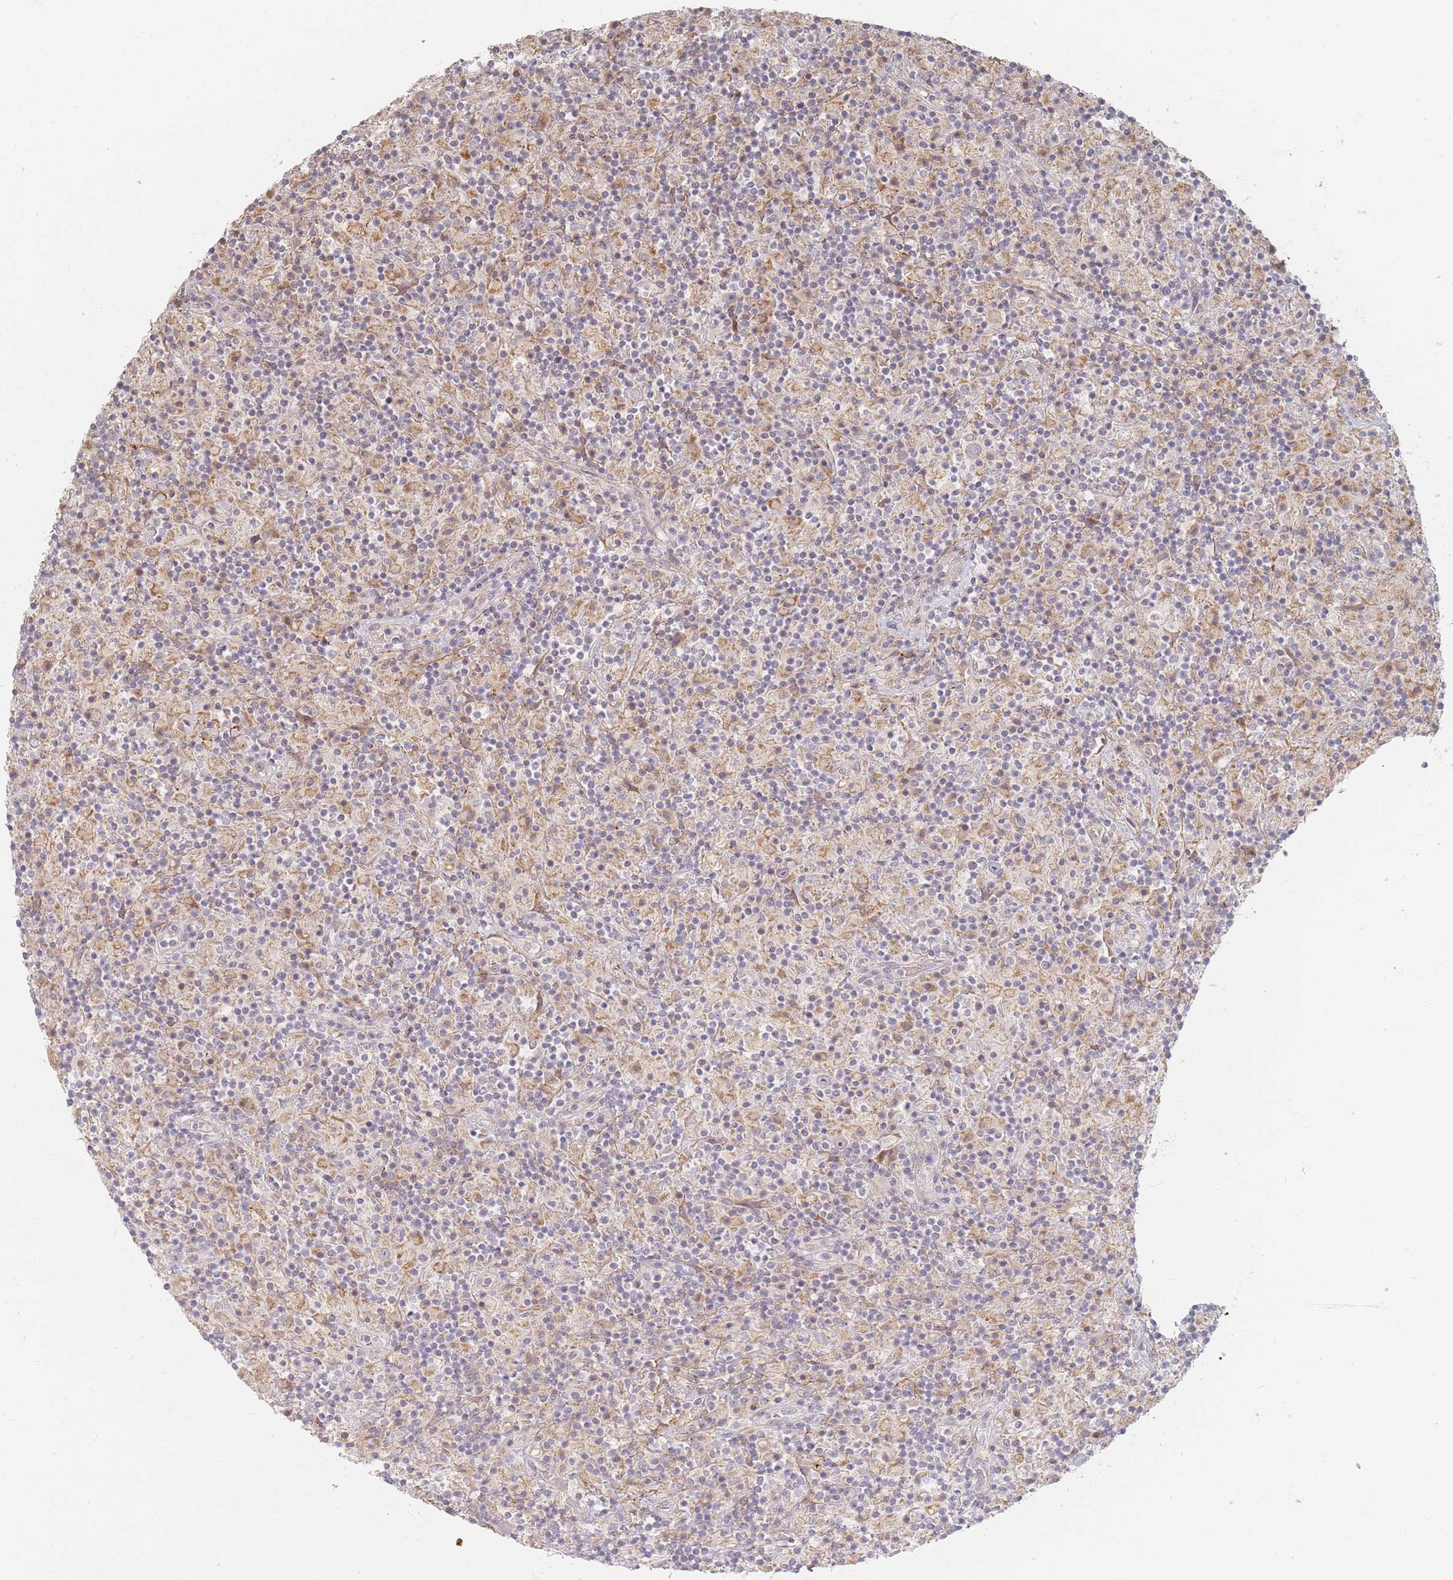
{"staining": {"intensity": "negative", "quantity": "none", "location": "none"}, "tissue": "lymphoma", "cell_type": "Tumor cells", "image_type": "cancer", "snomed": [{"axis": "morphology", "description": "Hodgkin's disease, NOS"}, {"axis": "topography", "description": "Lymph node"}], "caption": "Immunohistochemical staining of human lymphoma demonstrates no significant staining in tumor cells. The staining was performed using DAB to visualize the protein expression in brown, while the nuclei were stained in blue with hematoxylin (Magnification: 20x).", "gene": "ZKSCAN7", "patient": {"sex": "male", "age": 70}}